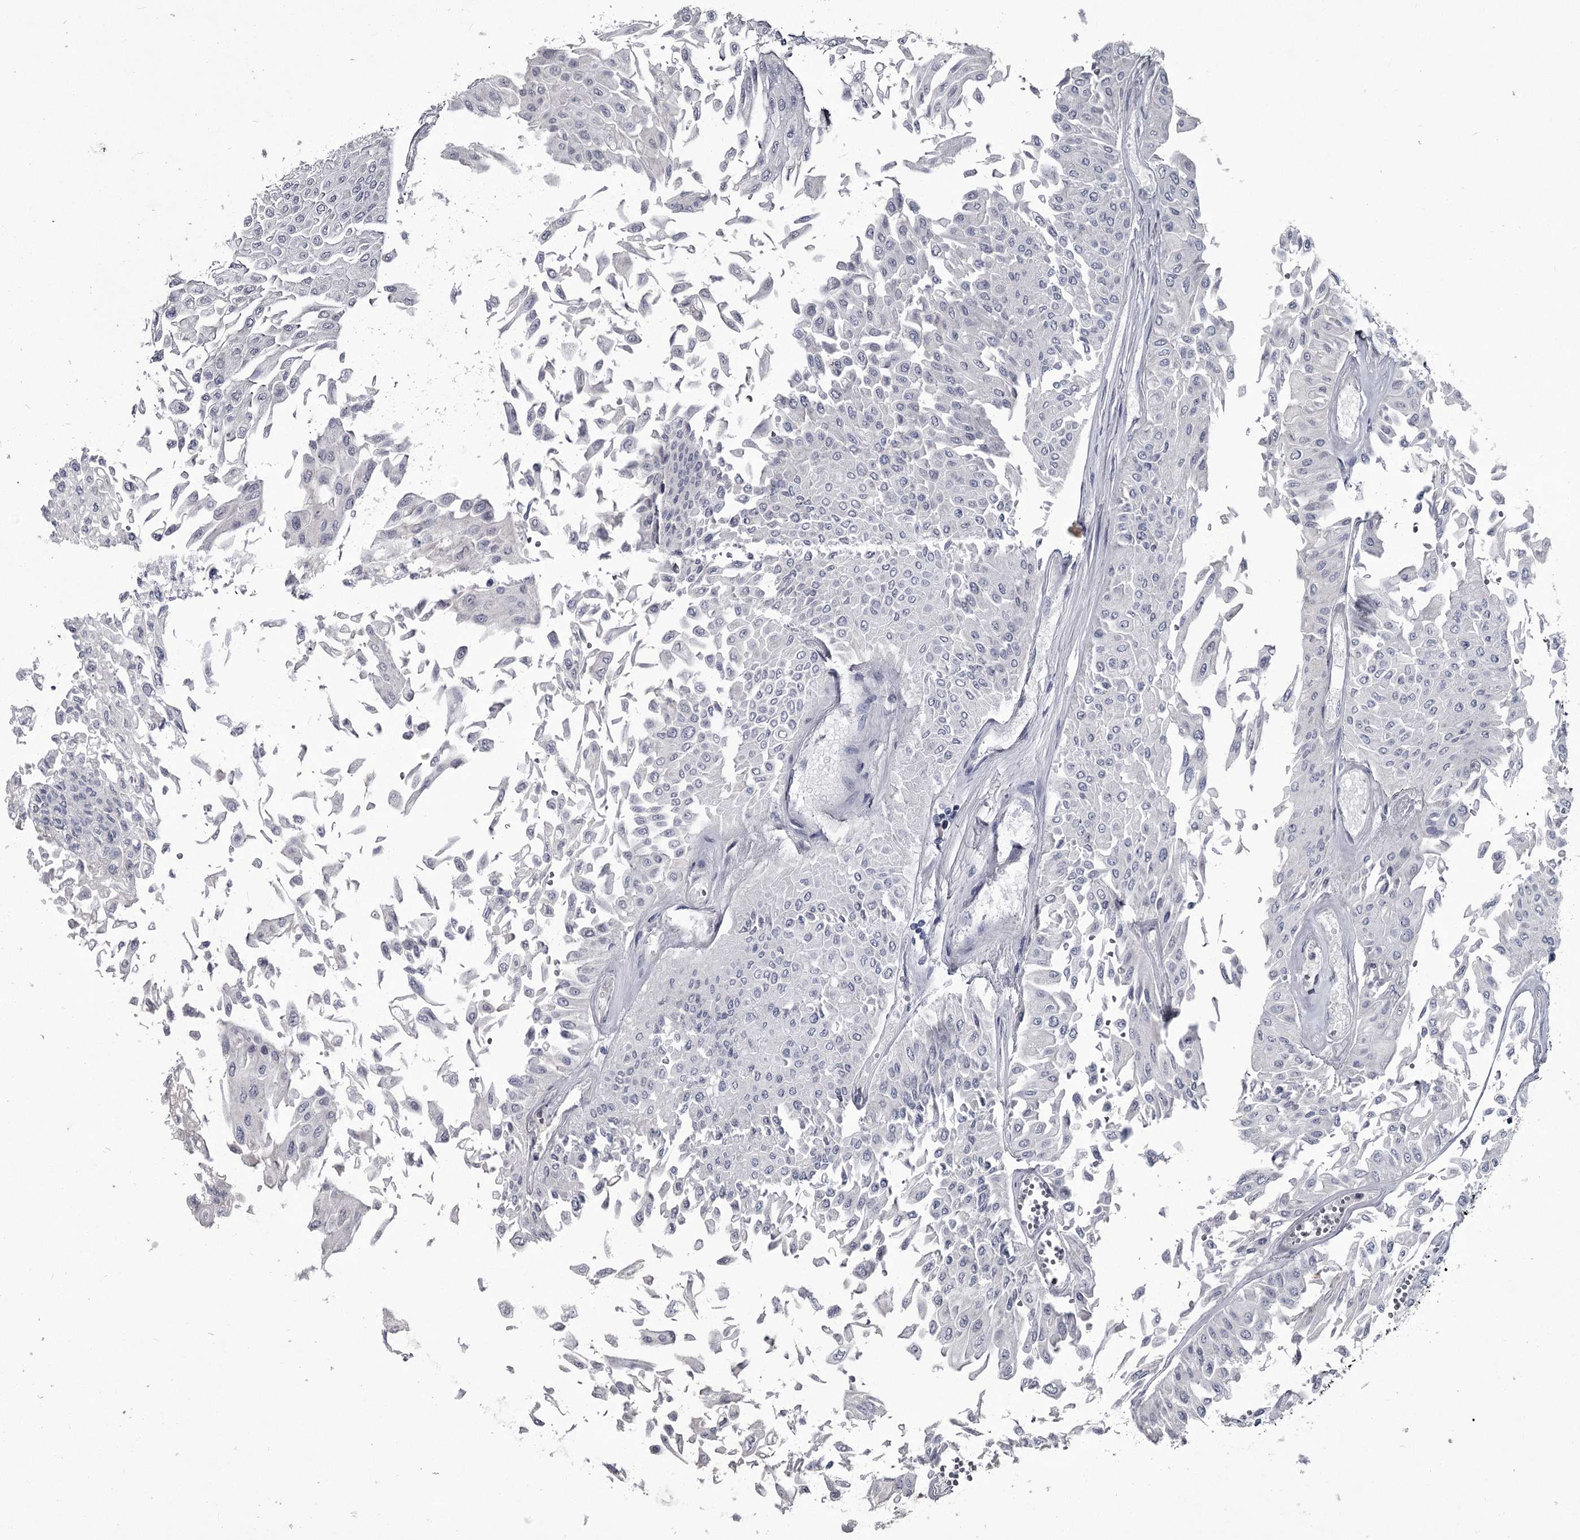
{"staining": {"intensity": "negative", "quantity": "none", "location": "none"}, "tissue": "urothelial cancer", "cell_type": "Tumor cells", "image_type": "cancer", "snomed": [{"axis": "morphology", "description": "Urothelial carcinoma, Low grade"}, {"axis": "topography", "description": "Urinary bladder"}], "caption": "High magnification brightfield microscopy of low-grade urothelial carcinoma stained with DAB (brown) and counterstained with hematoxylin (blue): tumor cells show no significant positivity.", "gene": "DAO", "patient": {"sex": "male", "age": 67}}